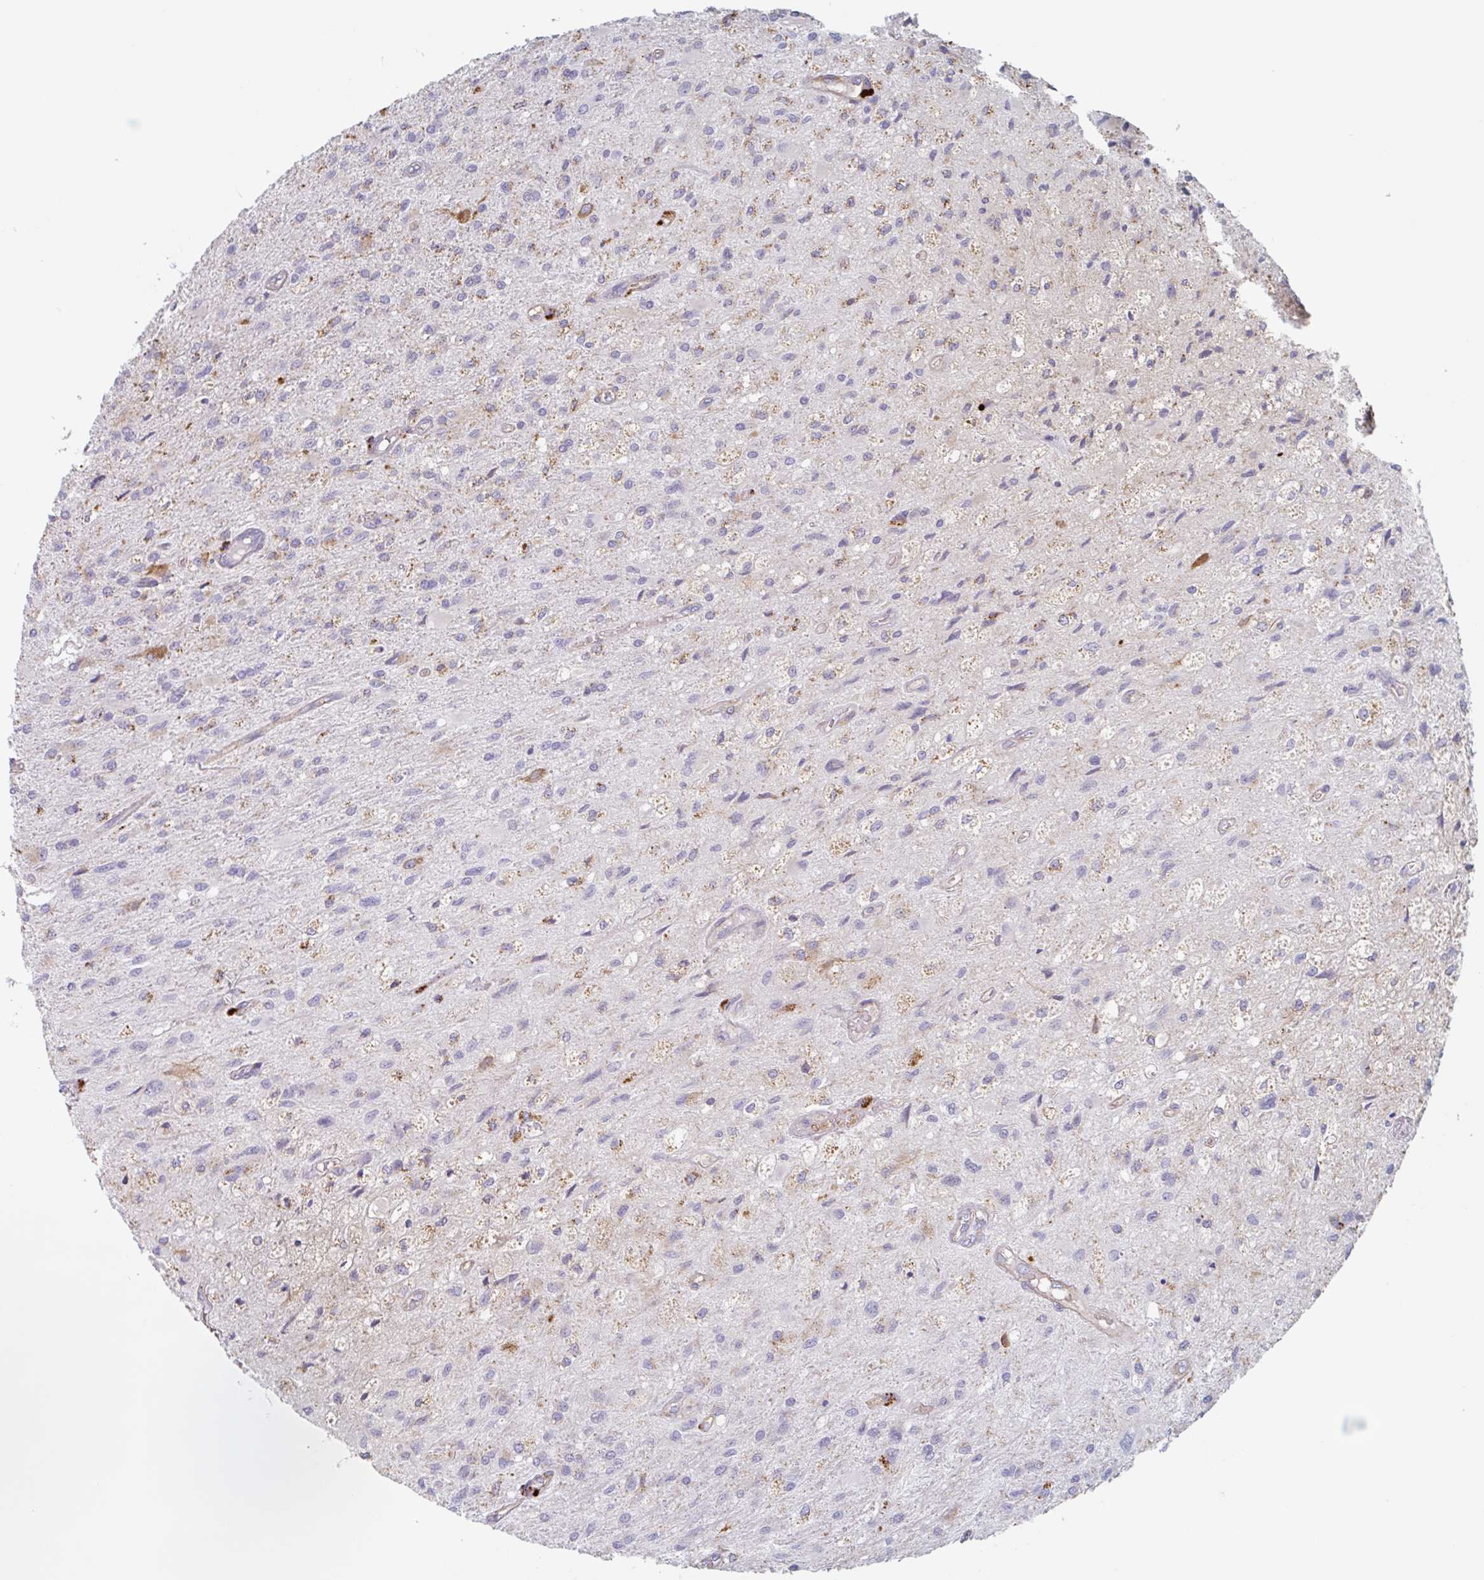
{"staining": {"intensity": "moderate", "quantity": "<25%", "location": "cytoplasmic/membranous"}, "tissue": "glioma", "cell_type": "Tumor cells", "image_type": "cancer", "snomed": [{"axis": "morphology", "description": "Glioma, malignant, High grade"}, {"axis": "topography", "description": "Brain"}], "caption": "Protein staining by immunohistochemistry (IHC) shows moderate cytoplasmic/membranous staining in about <25% of tumor cells in glioma.", "gene": "MANBA", "patient": {"sex": "female", "age": 70}}